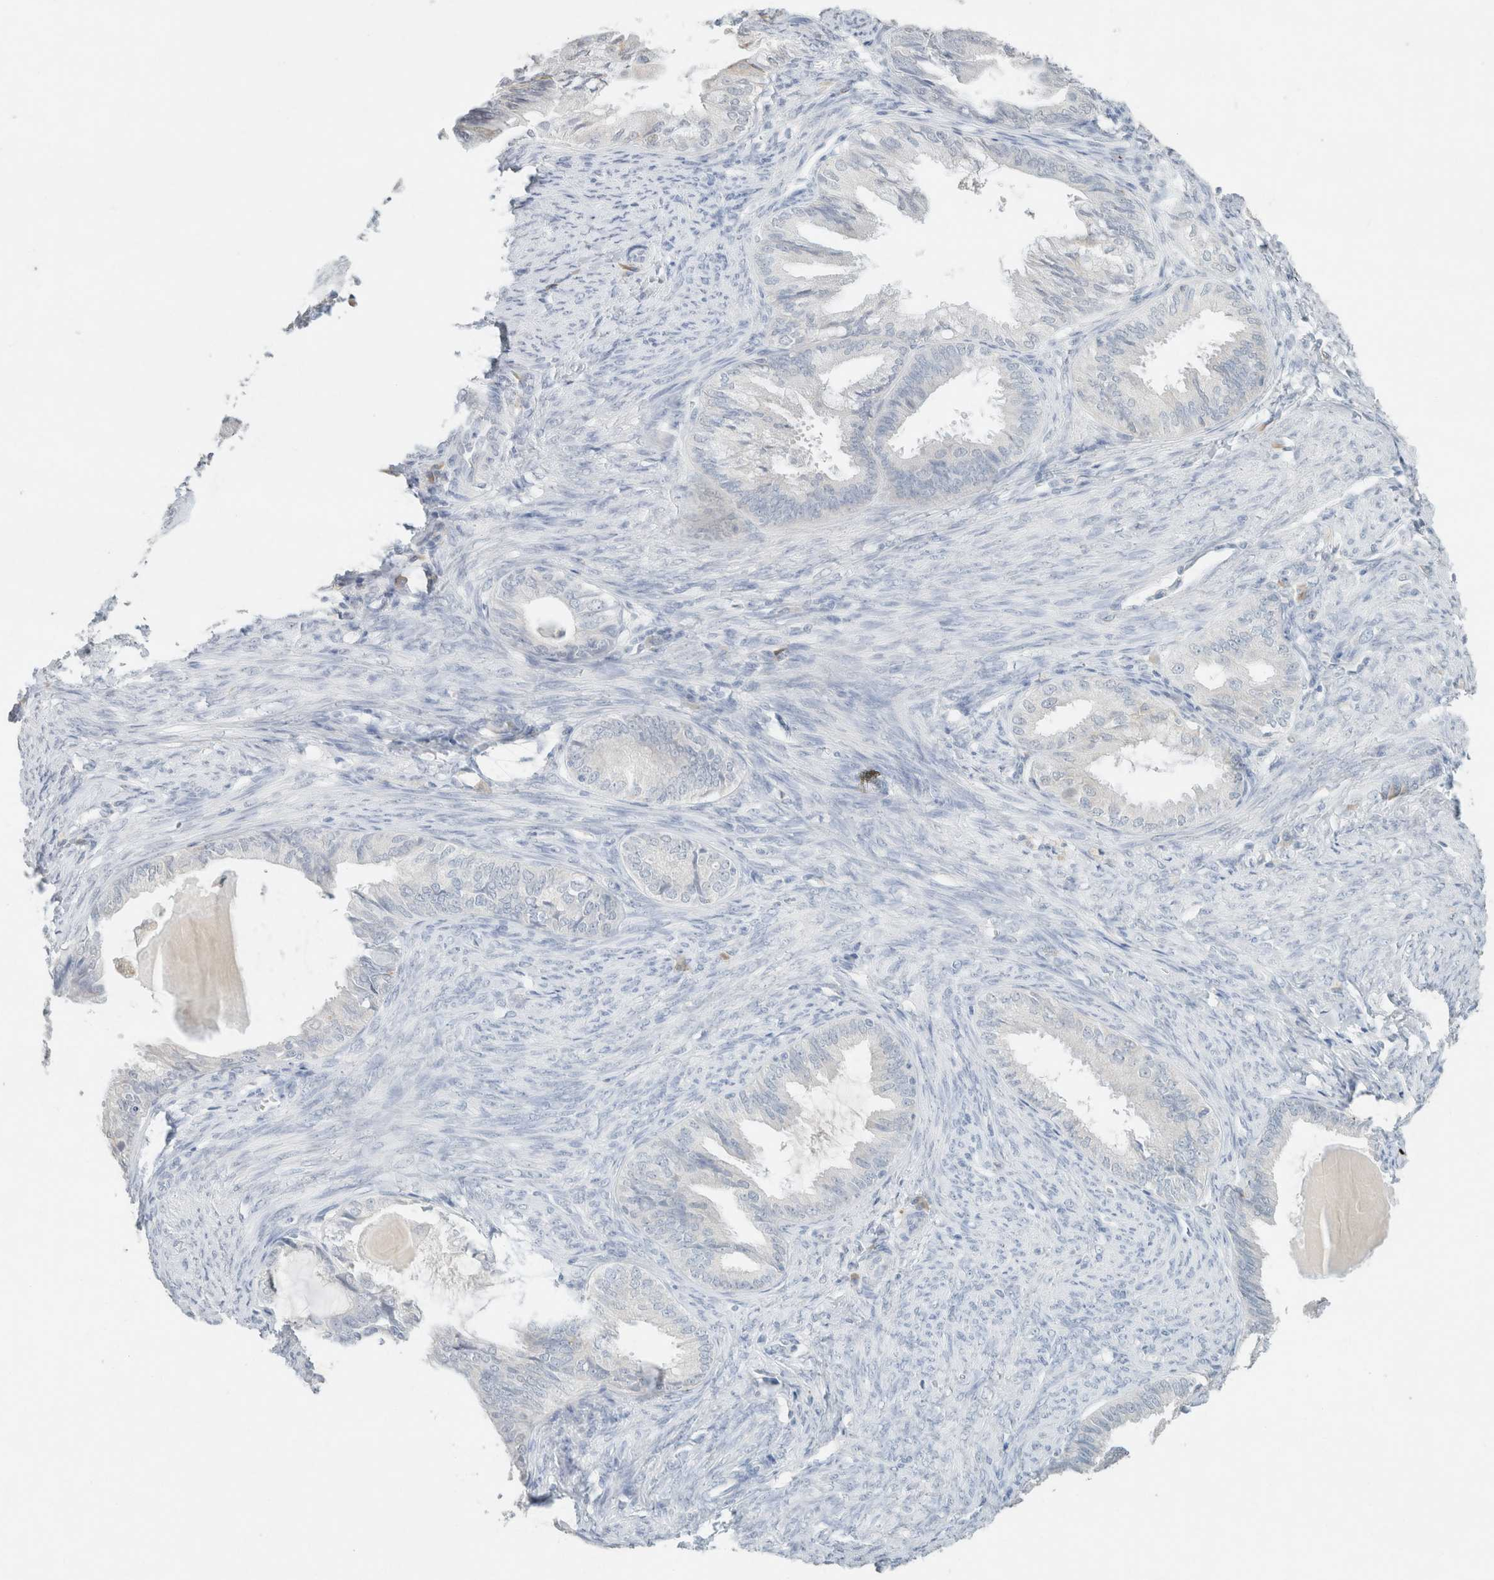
{"staining": {"intensity": "negative", "quantity": "none", "location": "none"}, "tissue": "endometrial cancer", "cell_type": "Tumor cells", "image_type": "cancer", "snomed": [{"axis": "morphology", "description": "Adenocarcinoma, NOS"}, {"axis": "topography", "description": "Endometrium"}], "caption": "Immunohistochemistry image of human adenocarcinoma (endometrial) stained for a protein (brown), which exhibits no staining in tumor cells.", "gene": "CPA1", "patient": {"sex": "female", "age": 86}}